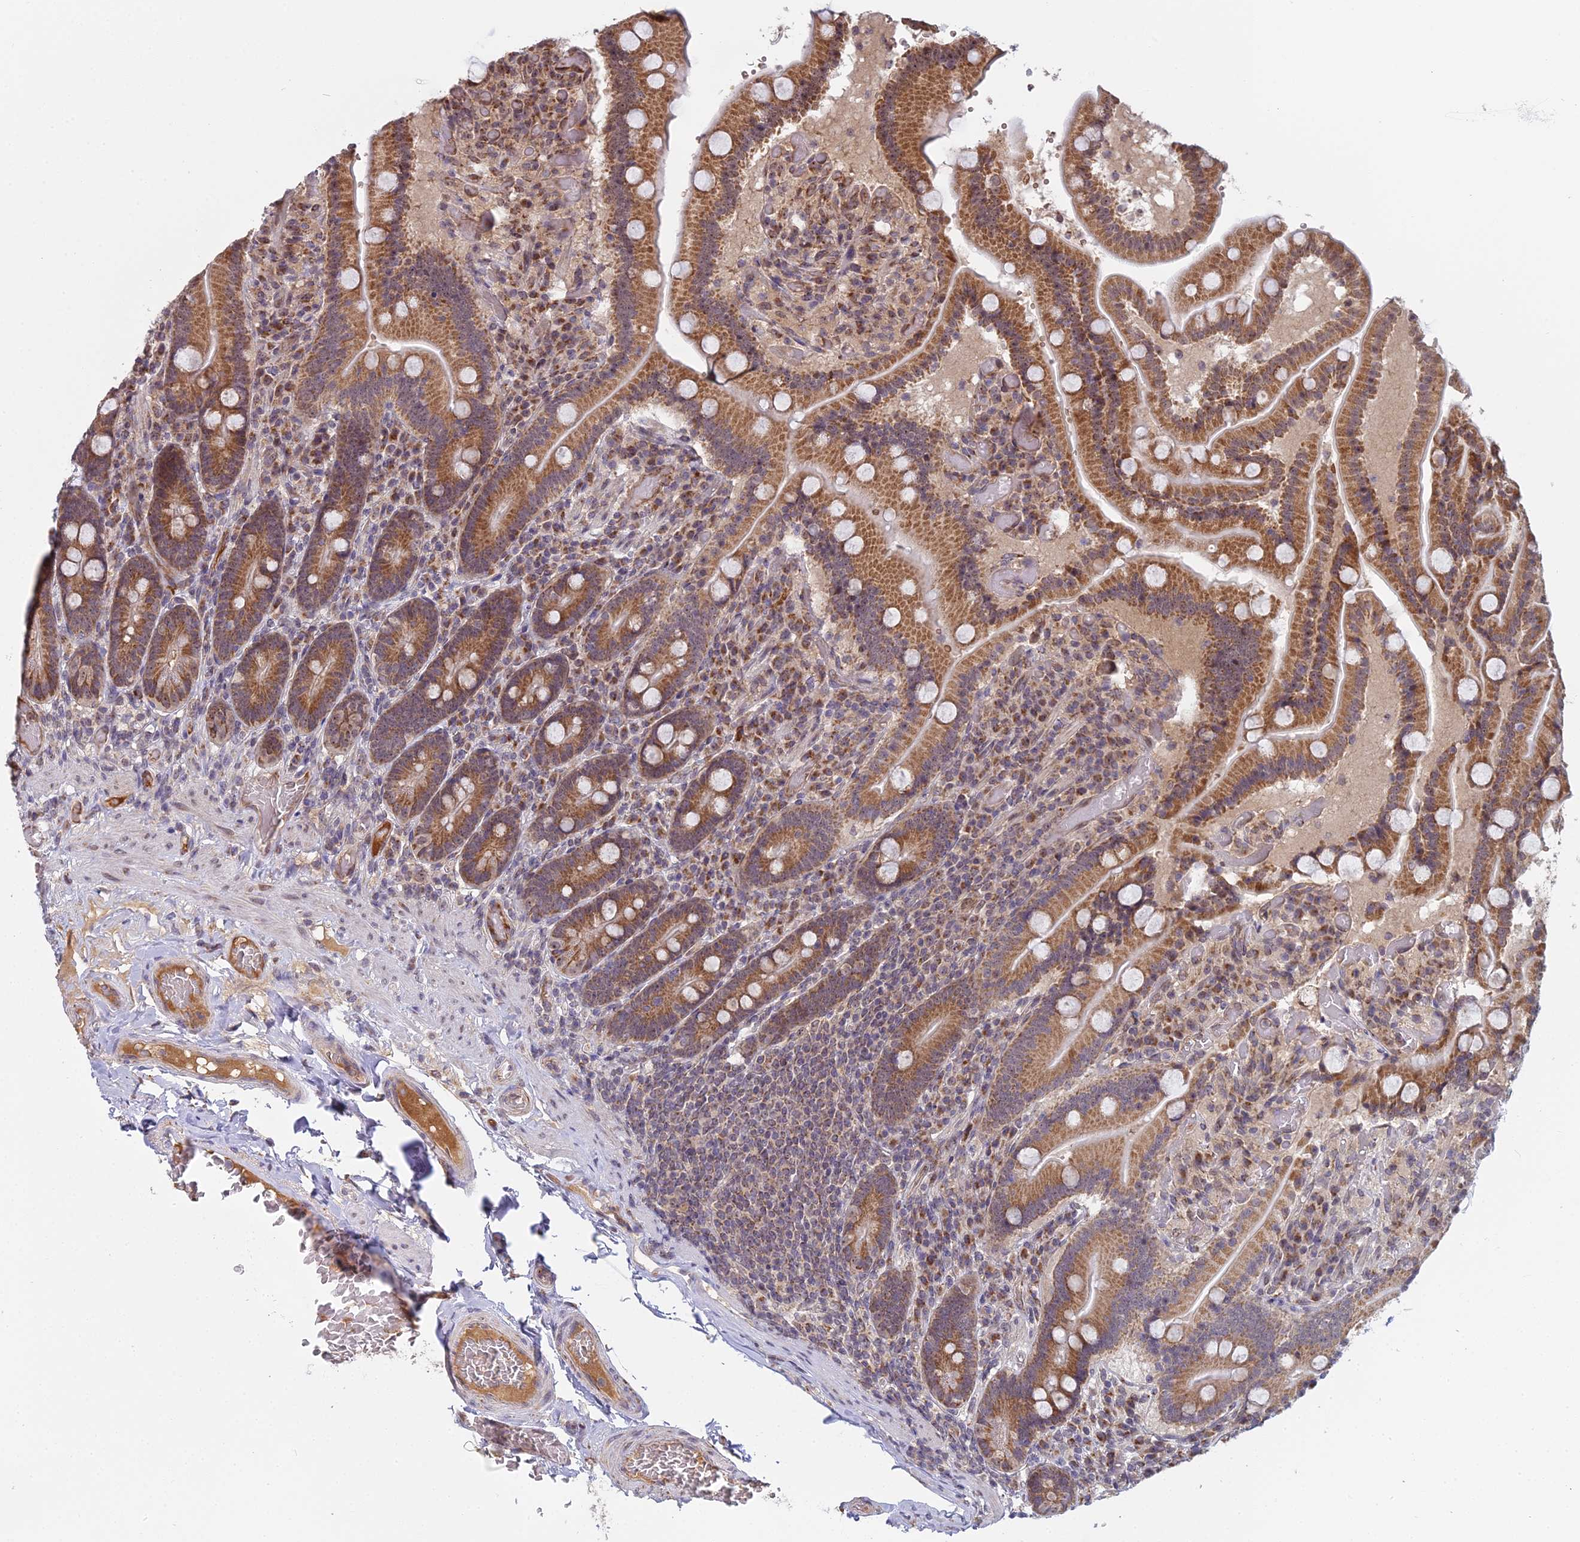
{"staining": {"intensity": "moderate", "quantity": ">75%", "location": "cytoplasmic/membranous,nuclear"}, "tissue": "duodenum", "cell_type": "Glandular cells", "image_type": "normal", "snomed": [{"axis": "morphology", "description": "Normal tissue, NOS"}, {"axis": "topography", "description": "Duodenum"}], "caption": "This histopathology image shows immunohistochemistry staining of benign human duodenum, with medium moderate cytoplasmic/membranous,nuclear staining in approximately >75% of glandular cells.", "gene": "MEOX1", "patient": {"sex": "female", "age": 62}}